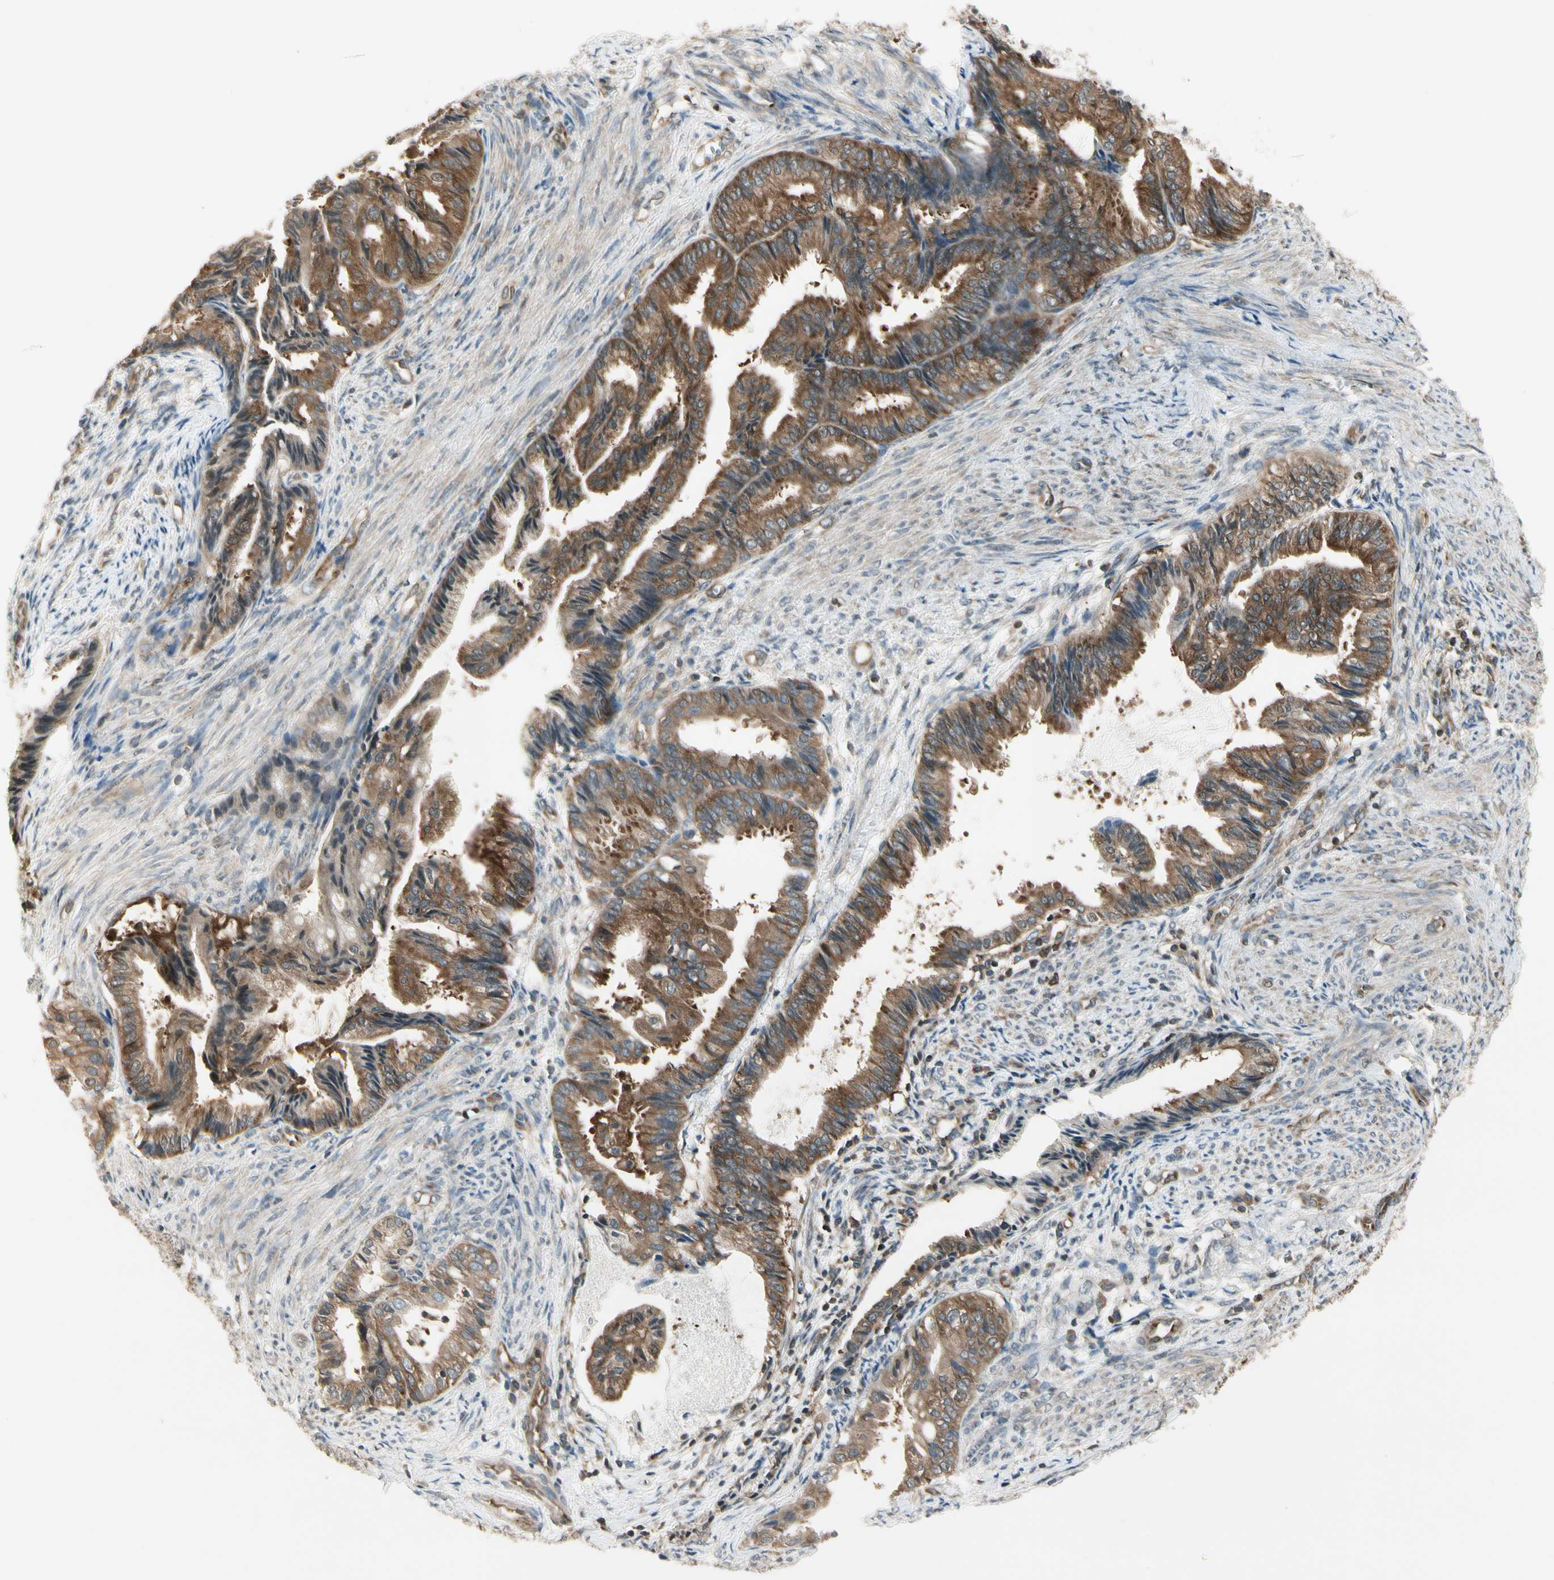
{"staining": {"intensity": "strong", "quantity": ">75%", "location": "cytoplasmic/membranous"}, "tissue": "endometrial cancer", "cell_type": "Tumor cells", "image_type": "cancer", "snomed": [{"axis": "morphology", "description": "Adenocarcinoma, NOS"}, {"axis": "topography", "description": "Endometrium"}], "caption": "A high-resolution micrograph shows immunohistochemistry staining of endometrial adenocarcinoma, which exhibits strong cytoplasmic/membranous staining in about >75% of tumor cells.", "gene": "OXSR1", "patient": {"sex": "female", "age": 86}}